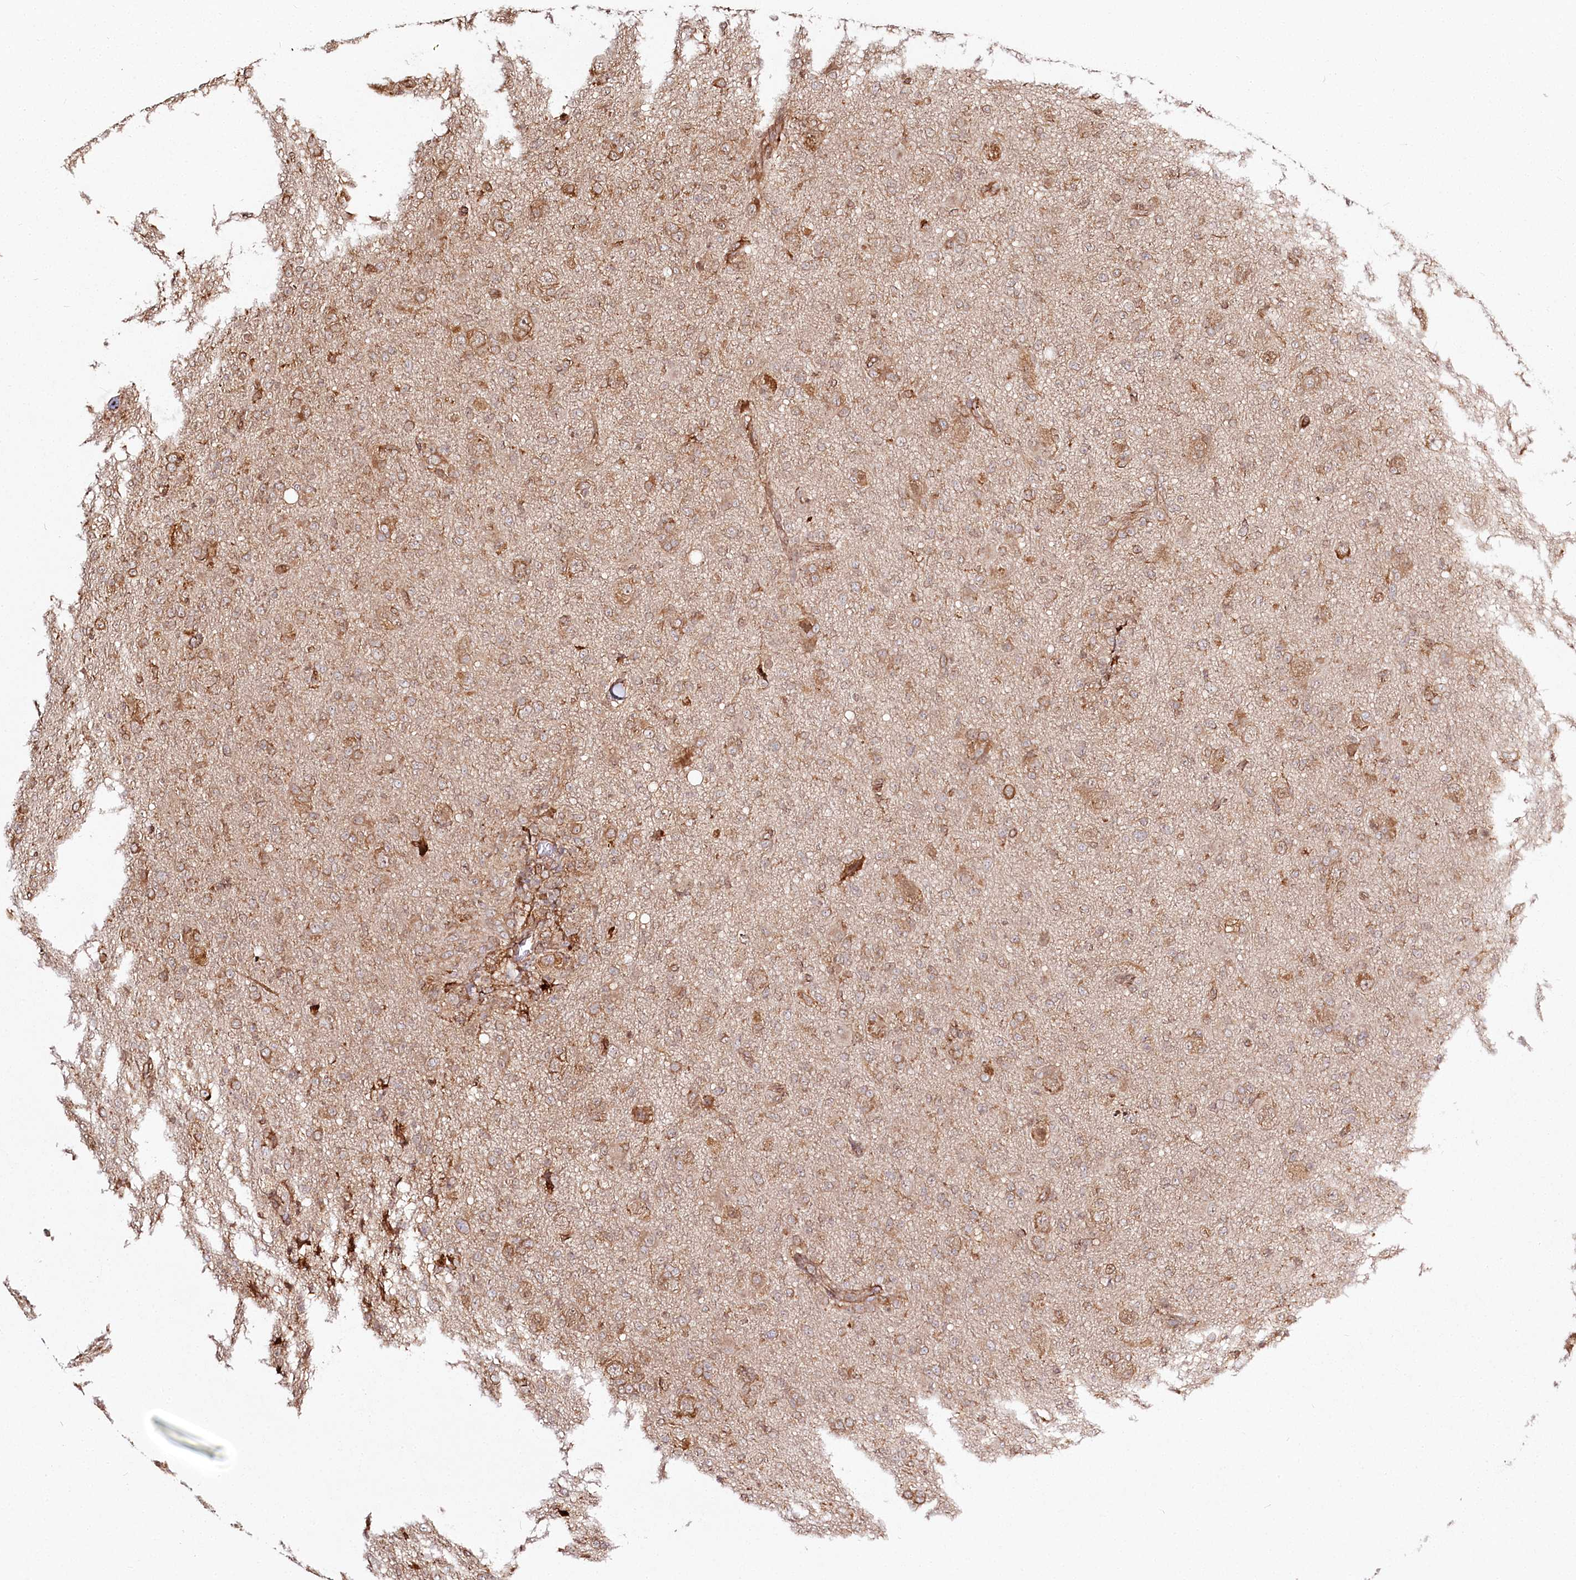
{"staining": {"intensity": "moderate", "quantity": "25%-75%", "location": "cytoplasmic/membranous"}, "tissue": "glioma", "cell_type": "Tumor cells", "image_type": "cancer", "snomed": [{"axis": "morphology", "description": "Glioma, malignant, High grade"}, {"axis": "topography", "description": "Brain"}], "caption": "Glioma stained for a protein exhibits moderate cytoplasmic/membranous positivity in tumor cells.", "gene": "FAM13A", "patient": {"sex": "female", "age": 57}}